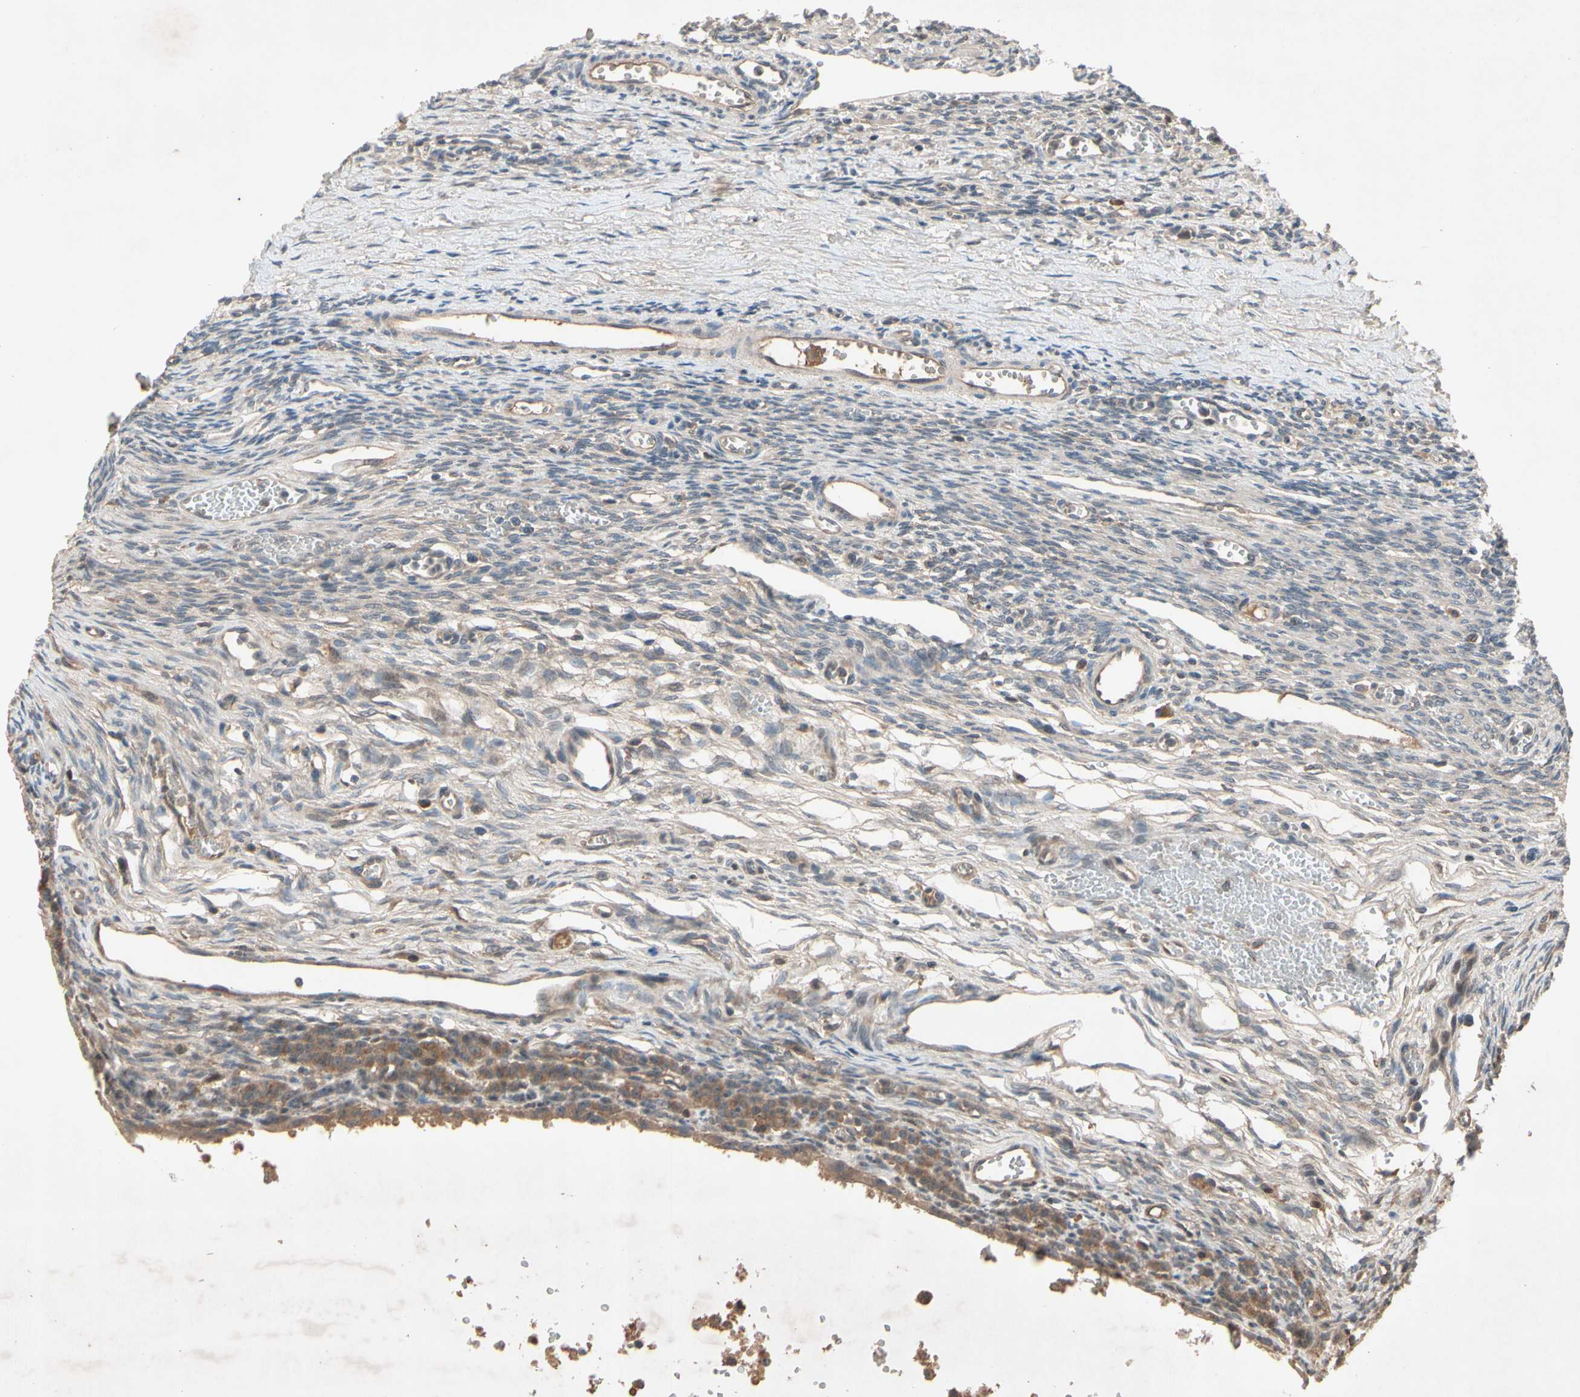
{"staining": {"intensity": "moderate", "quantity": ">75%", "location": "cytoplasmic/membranous"}, "tissue": "ovary", "cell_type": "Follicle cells", "image_type": "normal", "snomed": [{"axis": "morphology", "description": "Normal tissue, NOS"}, {"axis": "topography", "description": "Ovary"}], "caption": "An immunohistochemistry histopathology image of benign tissue is shown. Protein staining in brown shows moderate cytoplasmic/membranous positivity in ovary within follicle cells. The staining was performed using DAB to visualize the protein expression in brown, while the nuclei were stained in blue with hematoxylin (Magnification: 20x).", "gene": "NSF", "patient": {"sex": "female", "age": 33}}